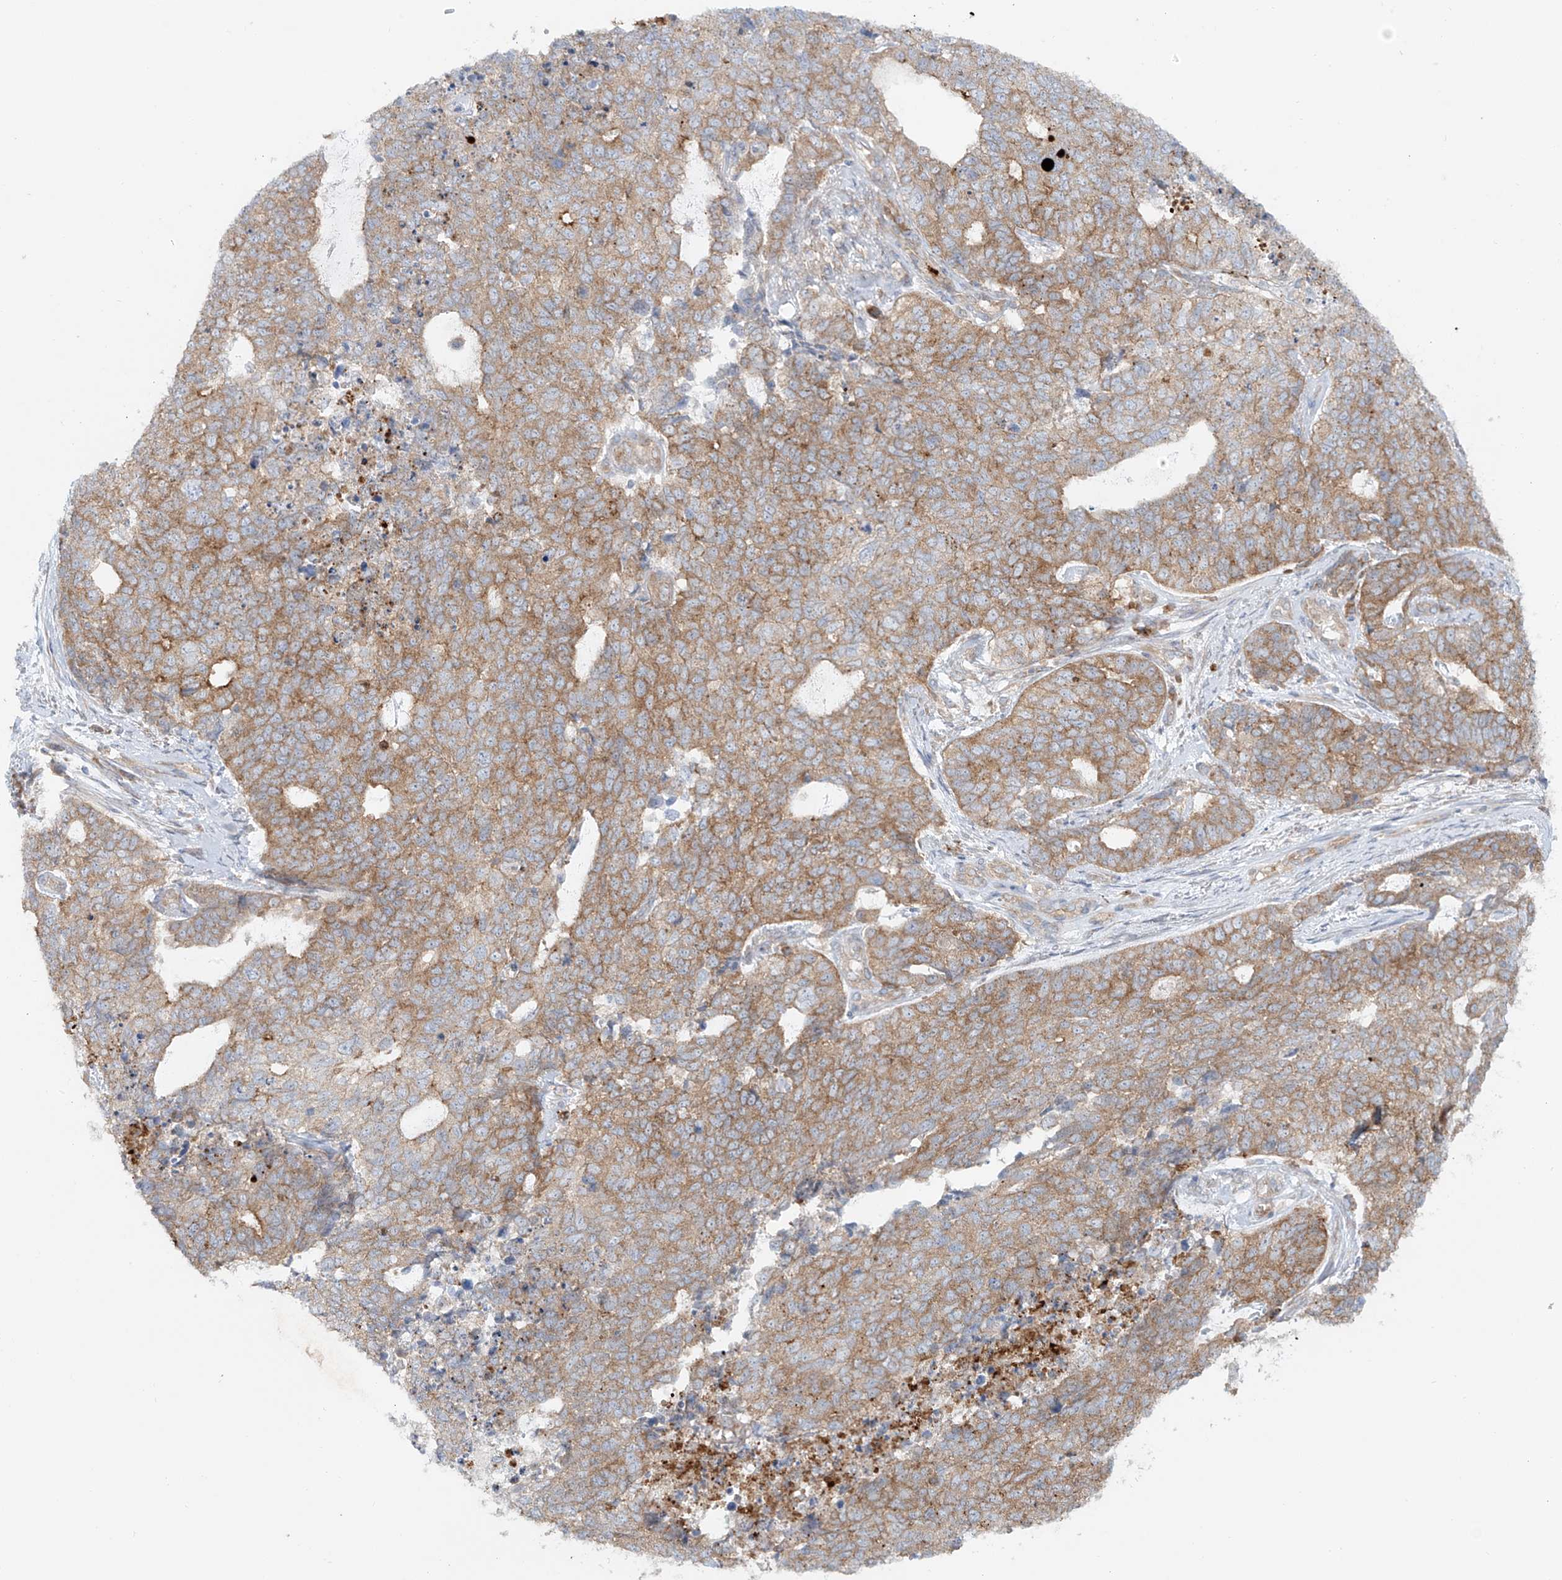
{"staining": {"intensity": "moderate", "quantity": ">75%", "location": "cytoplasmic/membranous"}, "tissue": "cervical cancer", "cell_type": "Tumor cells", "image_type": "cancer", "snomed": [{"axis": "morphology", "description": "Squamous cell carcinoma, NOS"}, {"axis": "topography", "description": "Cervix"}], "caption": "Squamous cell carcinoma (cervical) stained with DAB immunohistochemistry (IHC) reveals medium levels of moderate cytoplasmic/membranous positivity in approximately >75% of tumor cells.", "gene": "TJAP1", "patient": {"sex": "female", "age": 63}}